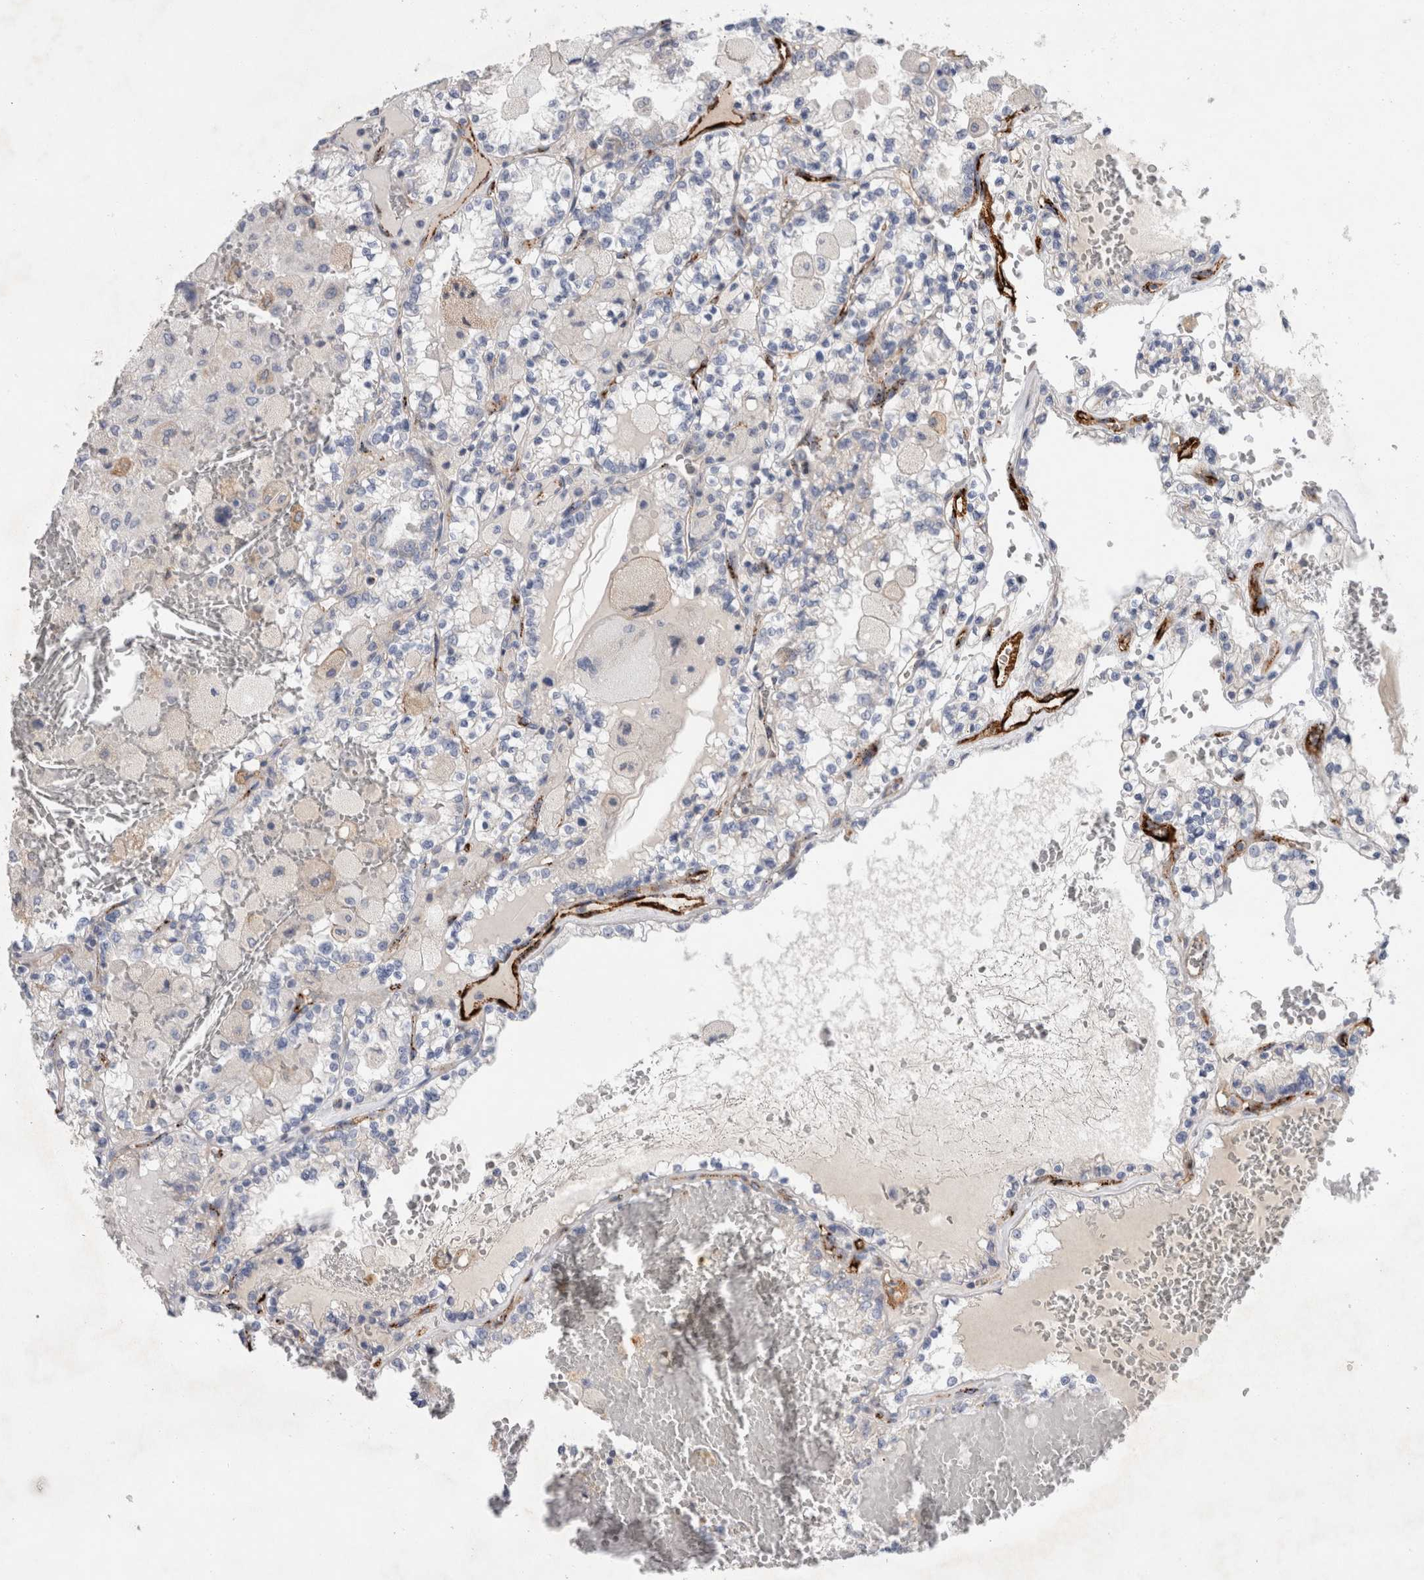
{"staining": {"intensity": "negative", "quantity": "none", "location": "none"}, "tissue": "renal cancer", "cell_type": "Tumor cells", "image_type": "cancer", "snomed": [{"axis": "morphology", "description": "Adenocarcinoma, NOS"}, {"axis": "topography", "description": "Kidney"}], "caption": "Tumor cells are negative for brown protein staining in renal cancer. (Immunohistochemistry, brightfield microscopy, high magnification).", "gene": "IARS2", "patient": {"sex": "female", "age": 56}}